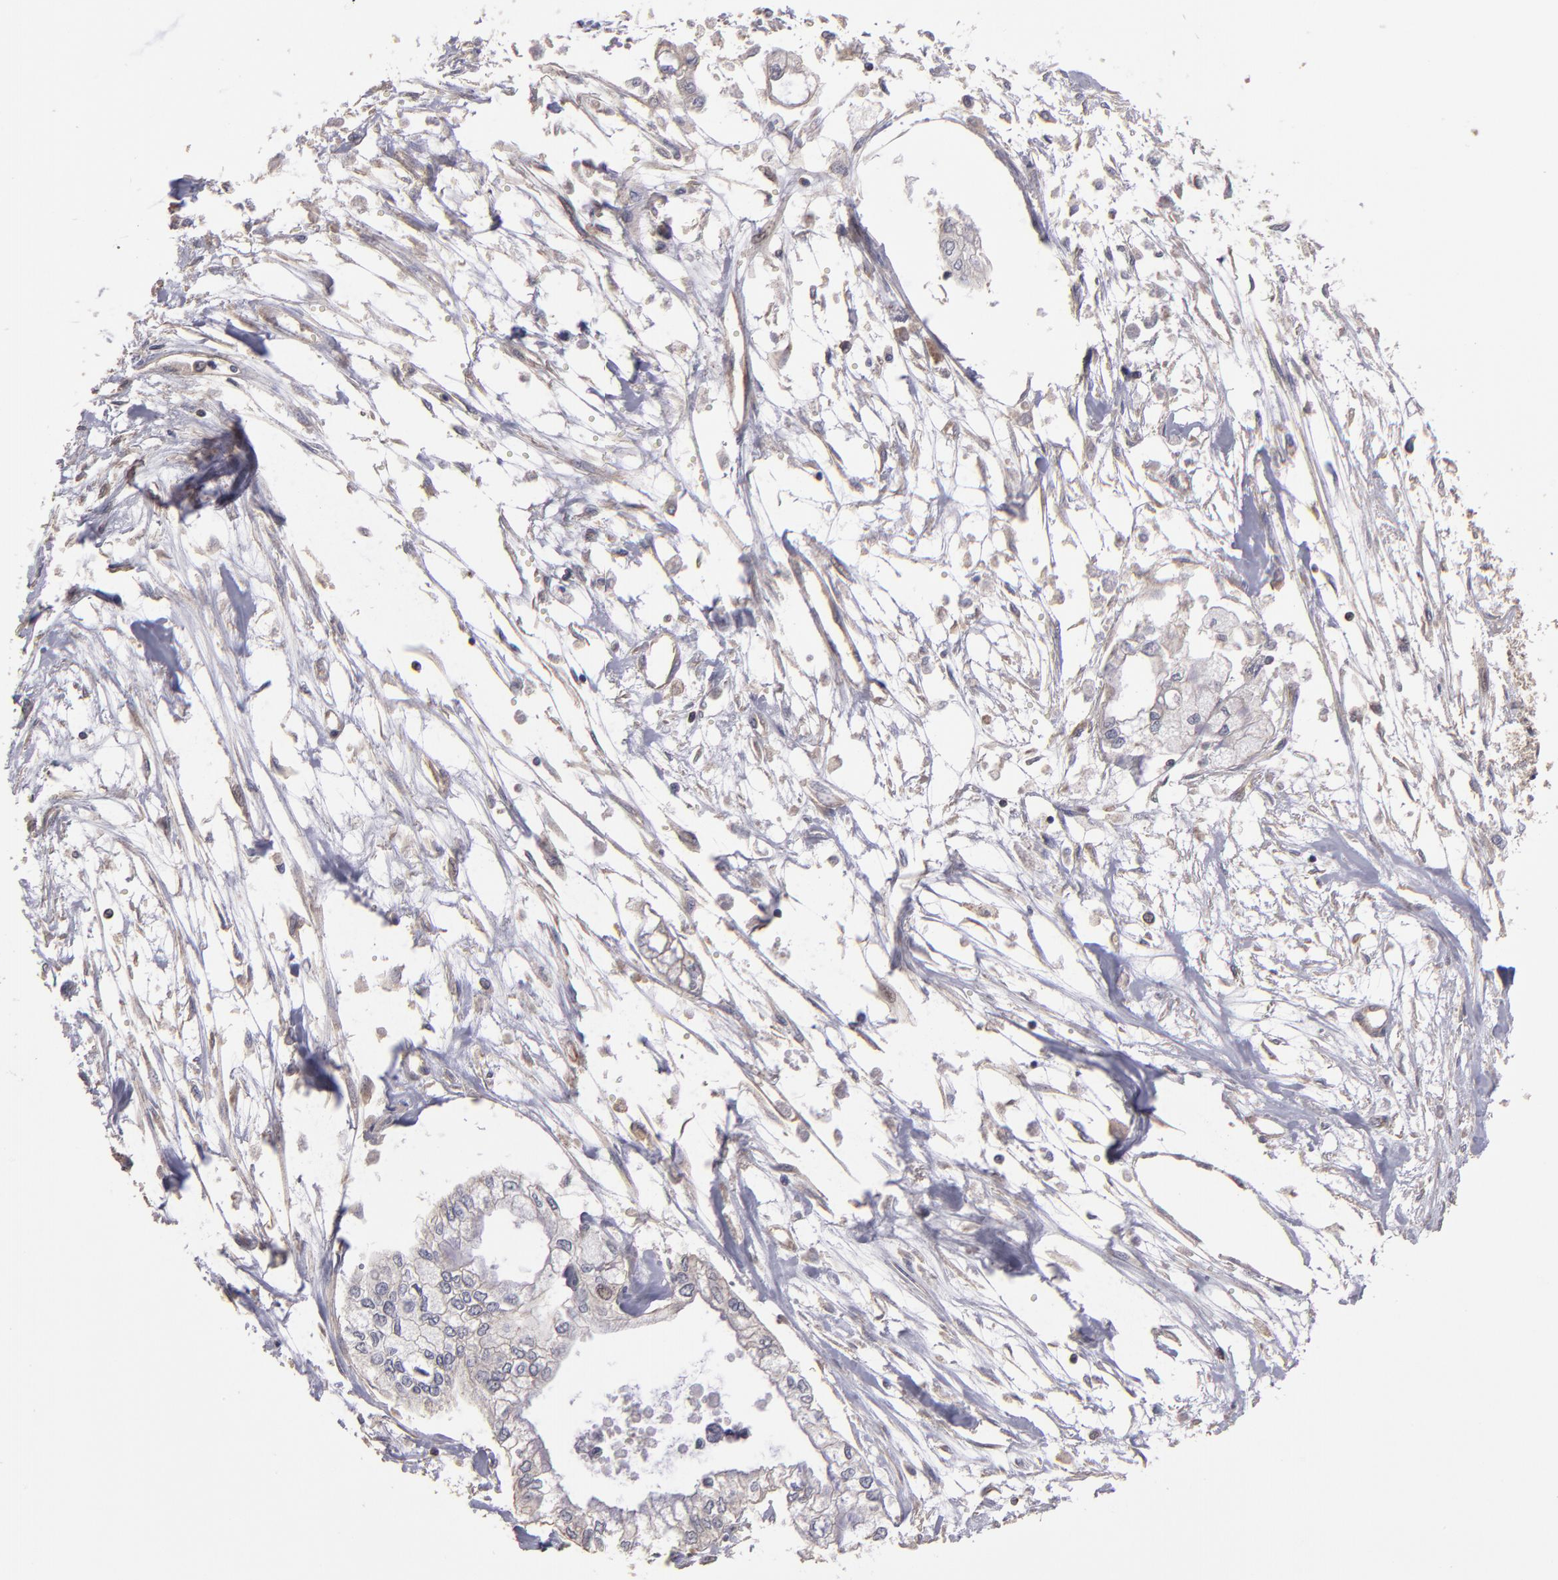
{"staining": {"intensity": "weak", "quantity": "<25%", "location": "cytoplasmic/membranous"}, "tissue": "pancreatic cancer", "cell_type": "Tumor cells", "image_type": "cancer", "snomed": [{"axis": "morphology", "description": "Adenocarcinoma, NOS"}, {"axis": "topography", "description": "Pancreas"}], "caption": "High magnification brightfield microscopy of pancreatic cancer stained with DAB (brown) and counterstained with hematoxylin (blue): tumor cells show no significant staining.", "gene": "NF2", "patient": {"sex": "male", "age": 79}}